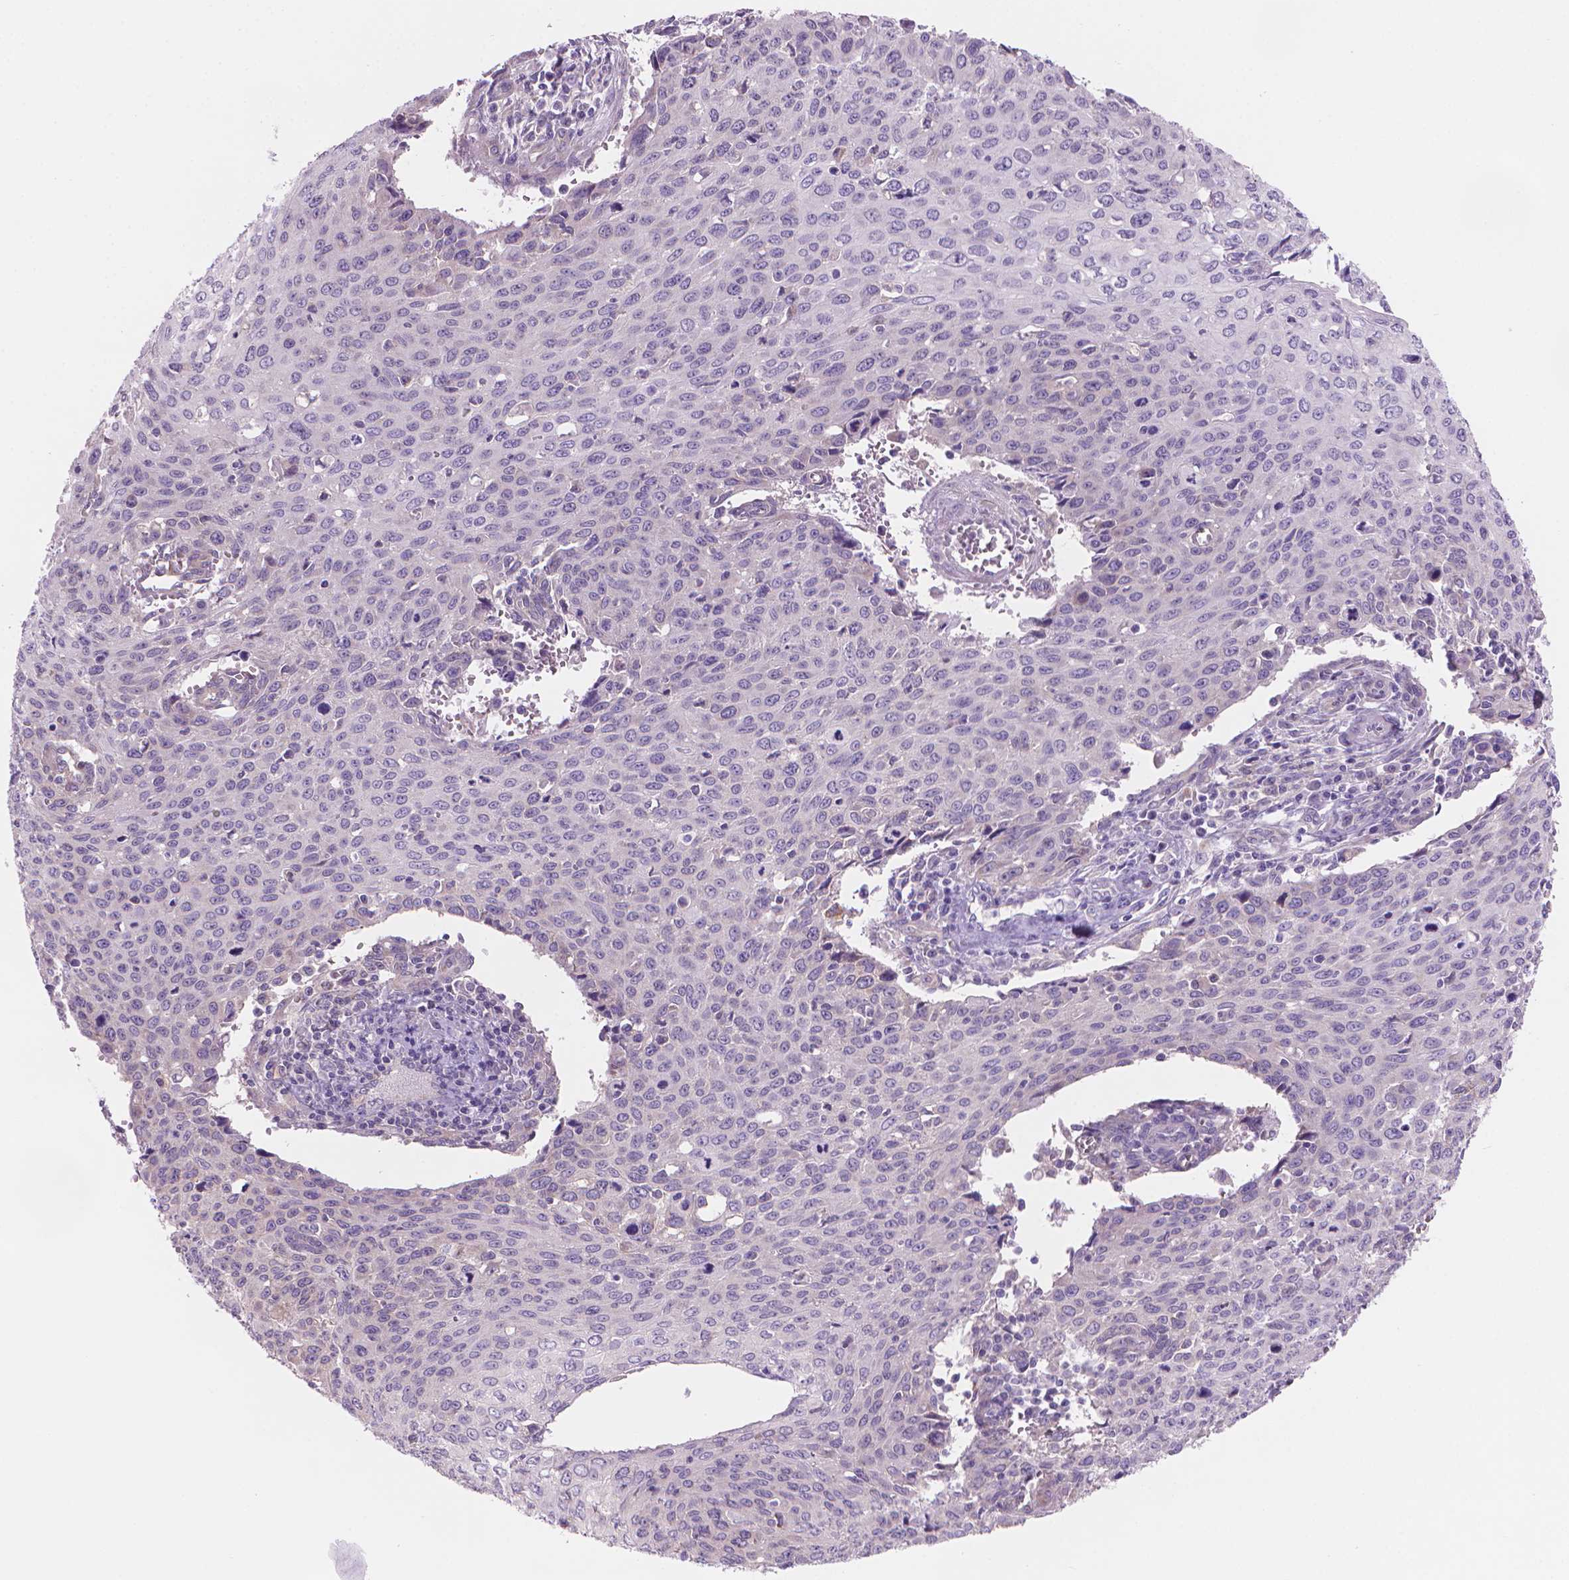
{"staining": {"intensity": "negative", "quantity": "none", "location": "none"}, "tissue": "cervical cancer", "cell_type": "Tumor cells", "image_type": "cancer", "snomed": [{"axis": "morphology", "description": "Squamous cell carcinoma, NOS"}, {"axis": "topography", "description": "Cervix"}], "caption": "Tumor cells are negative for brown protein staining in cervical cancer. Nuclei are stained in blue.", "gene": "ENSG00000187186", "patient": {"sex": "female", "age": 38}}